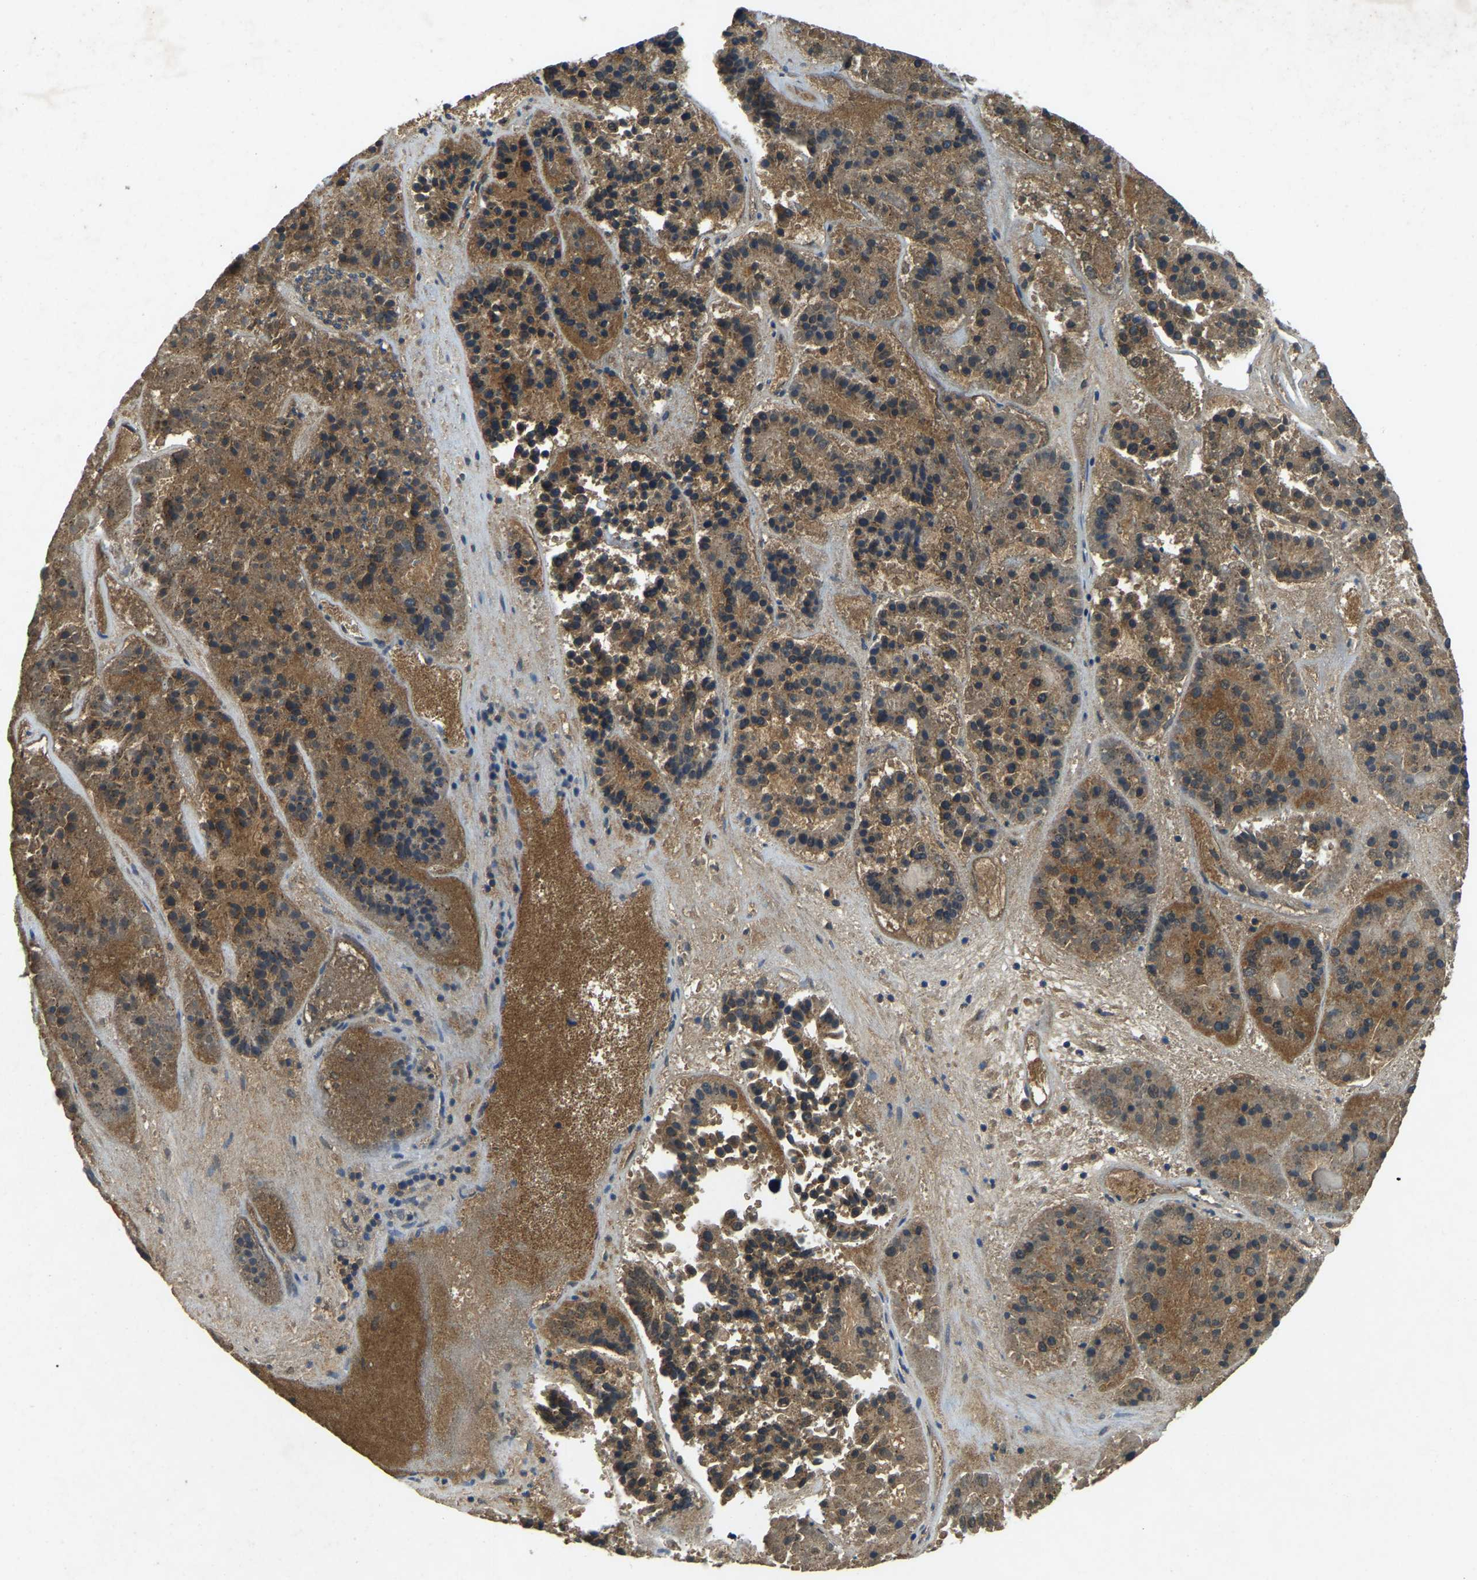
{"staining": {"intensity": "weak", "quantity": ">75%", "location": "cytoplasmic/membranous"}, "tissue": "pancreatic cancer", "cell_type": "Tumor cells", "image_type": "cancer", "snomed": [{"axis": "morphology", "description": "Adenocarcinoma, NOS"}, {"axis": "topography", "description": "Pancreas"}], "caption": "IHC photomicrograph of neoplastic tissue: adenocarcinoma (pancreatic) stained using immunohistochemistry displays low levels of weak protein expression localized specifically in the cytoplasmic/membranous of tumor cells, appearing as a cytoplasmic/membranous brown color.", "gene": "ATP8B1", "patient": {"sex": "male", "age": 50}}